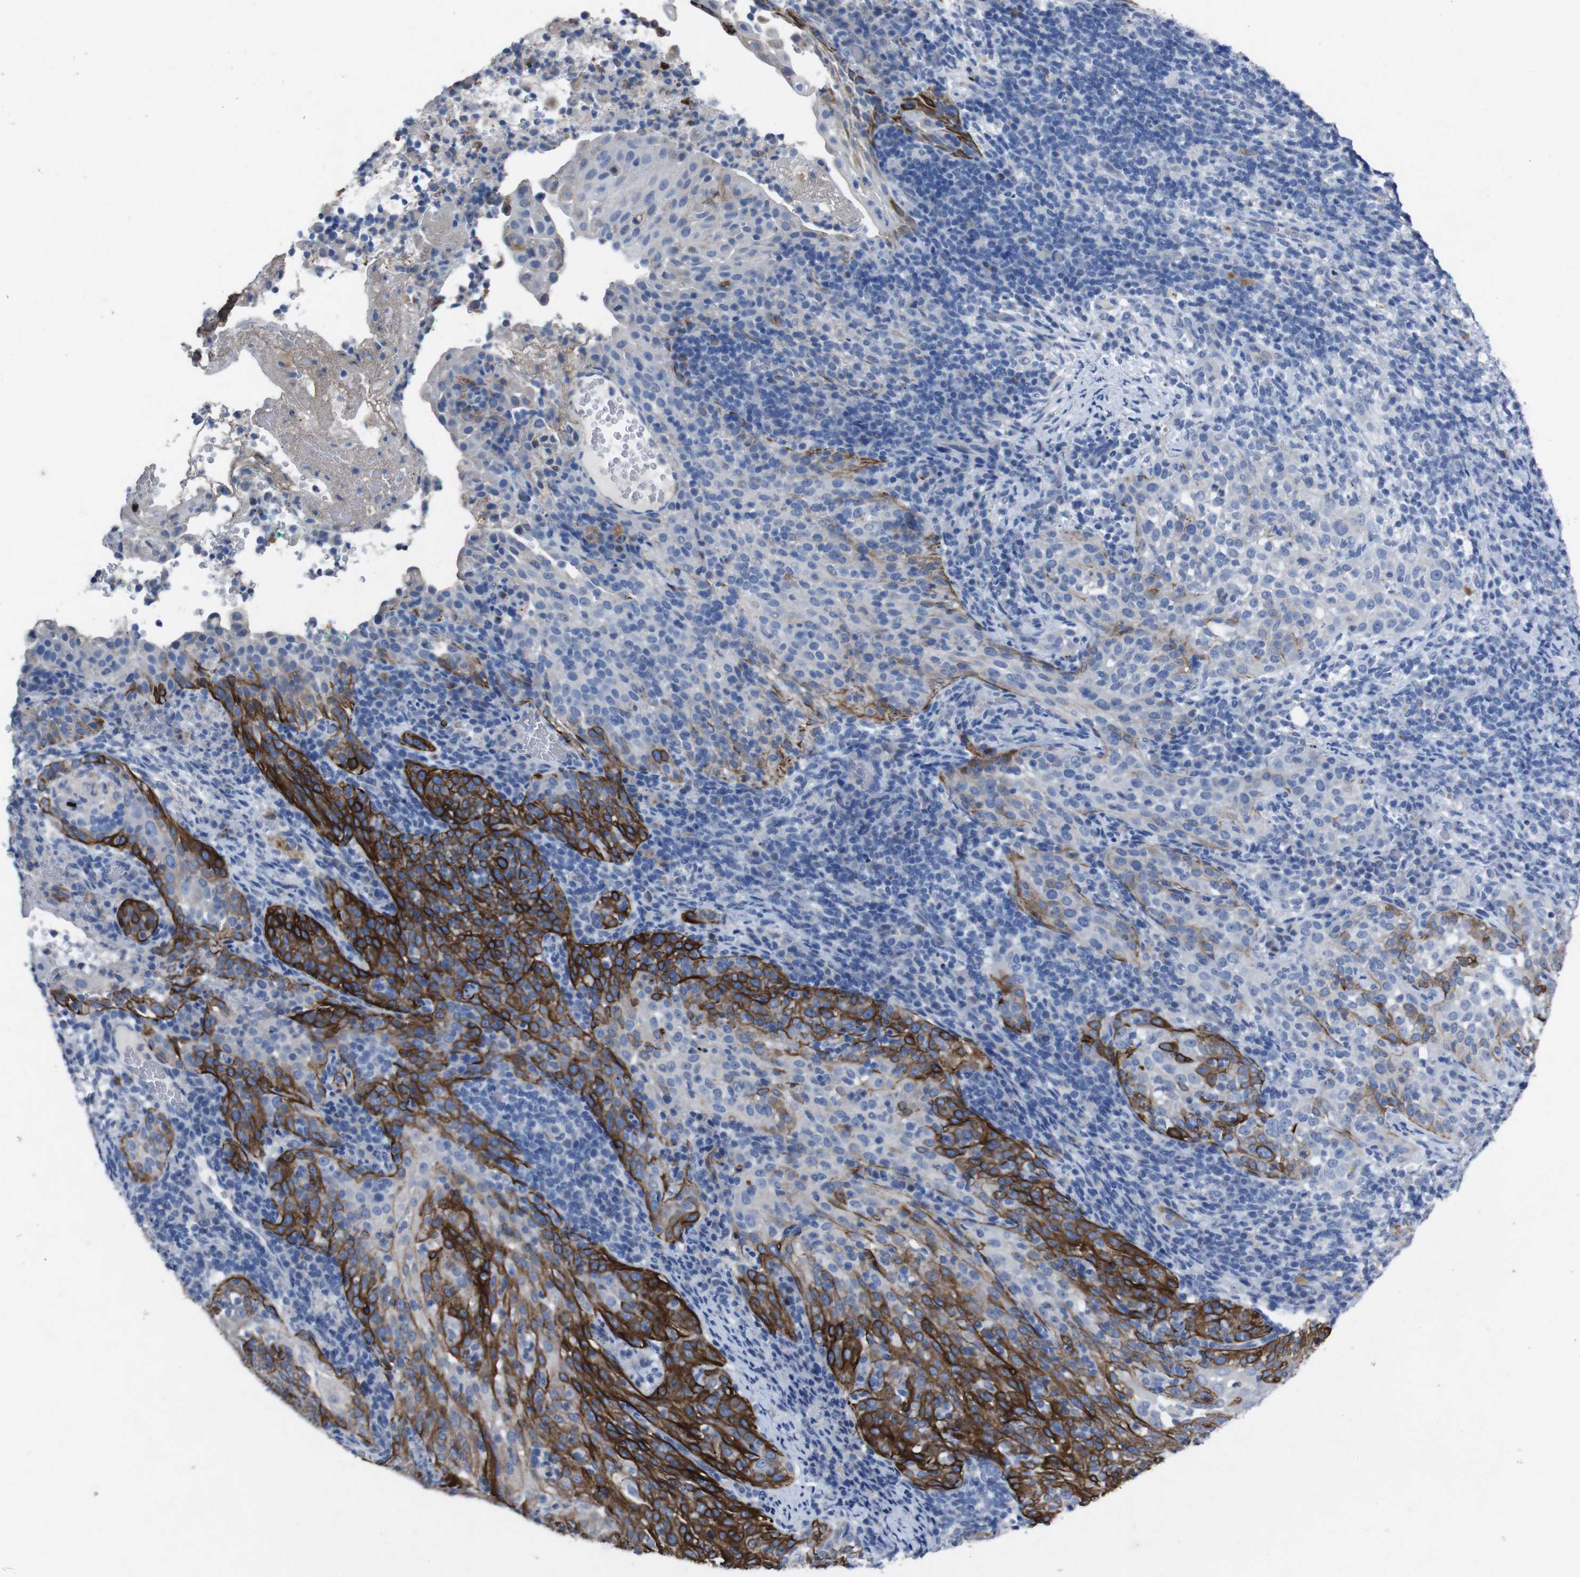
{"staining": {"intensity": "strong", "quantity": "25%-75%", "location": "cytoplasmic/membranous"}, "tissue": "cervical cancer", "cell_type": "Tumor cells", "image_type": "cancer", "snomed": [{"axis": "morphology", "description": "Squamous cell carcinoma, NOS"}, {"axis": "topography", "description": "Cervix"}], "caption": "The immunohistochemical stain labels strong cytoplasmic/membranous staining in tumor cells of cervical cancer (squamous cell carcinoma) tissue.", "gene": "GJB2", "patient": {"sex": "female", "age": 51}}